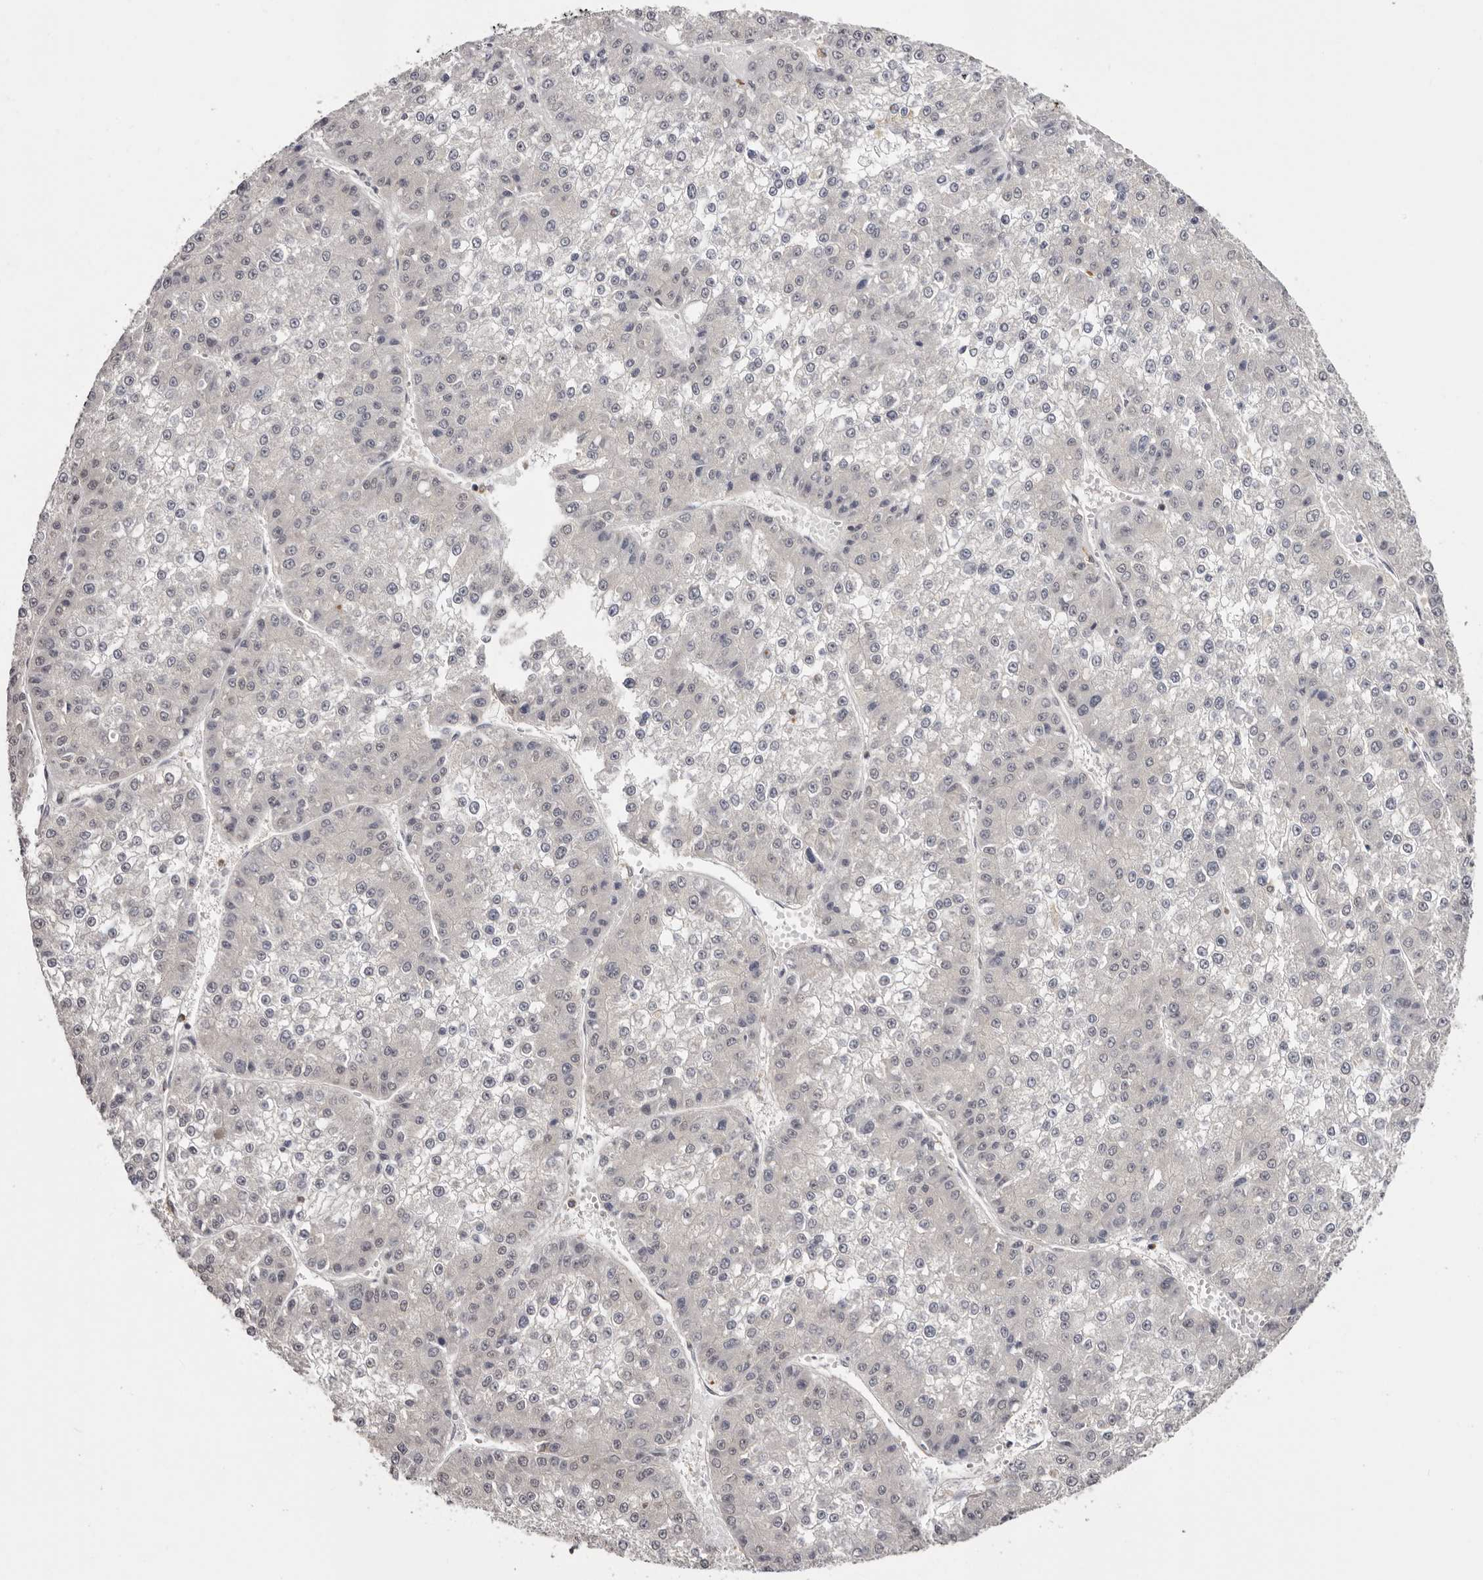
{"staining": {"intensity": "negative", "quantity": "none", "location": "none"}, "tissue": "liver cancer", "cell_type": "Tumor cells", "image_type": "cancer", "snomed": [{"axis": "morphology", "description": "Carcinoma, Hepatocellular, NOS"}, {"axis": "topography", "description": "Liver"}], "caption": "An immunohistochemistry (IHC) photomicrograph of liver cancer is shown. There is no staining in tumor cells of liver cancer.", "gene": "TNNI1", "patient": {"sex": "female", "age": 73}}